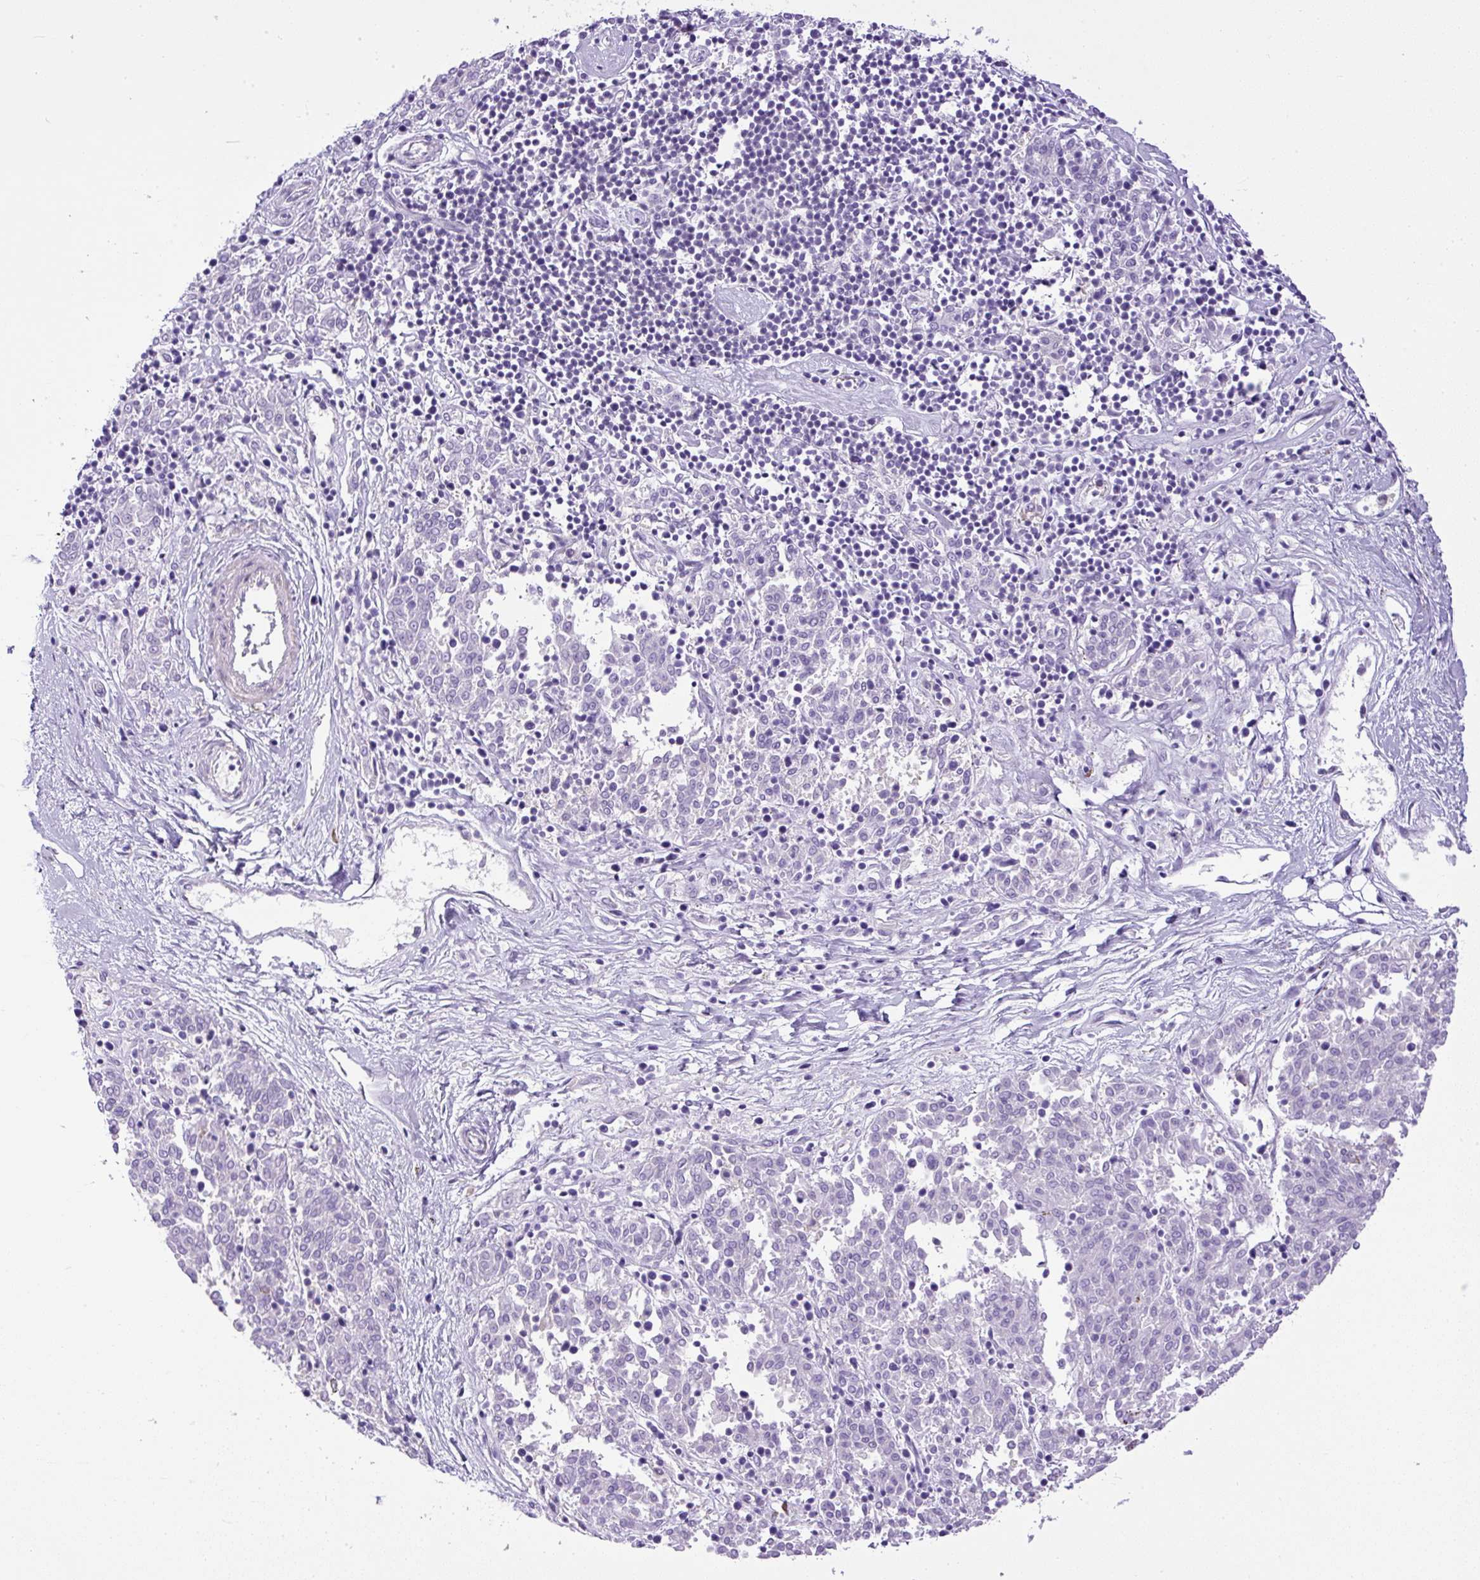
{"staining": {"intensity": "negative", "quantity": "none", "location": "none"}, "tissue": "melanoma", "cell_type": "Tumor cells", "image_type": "cancer", "snomed": [{"axis": "morphology", "description": "Malignant melanoma, NOS"}, {"axis": "topography", "description": "Skin"}], "caption": "Tumor cells show no significant protein positivity in melanoma.", "gene": "MAP1S", "patient": {"sex": "female", "age": 72}}